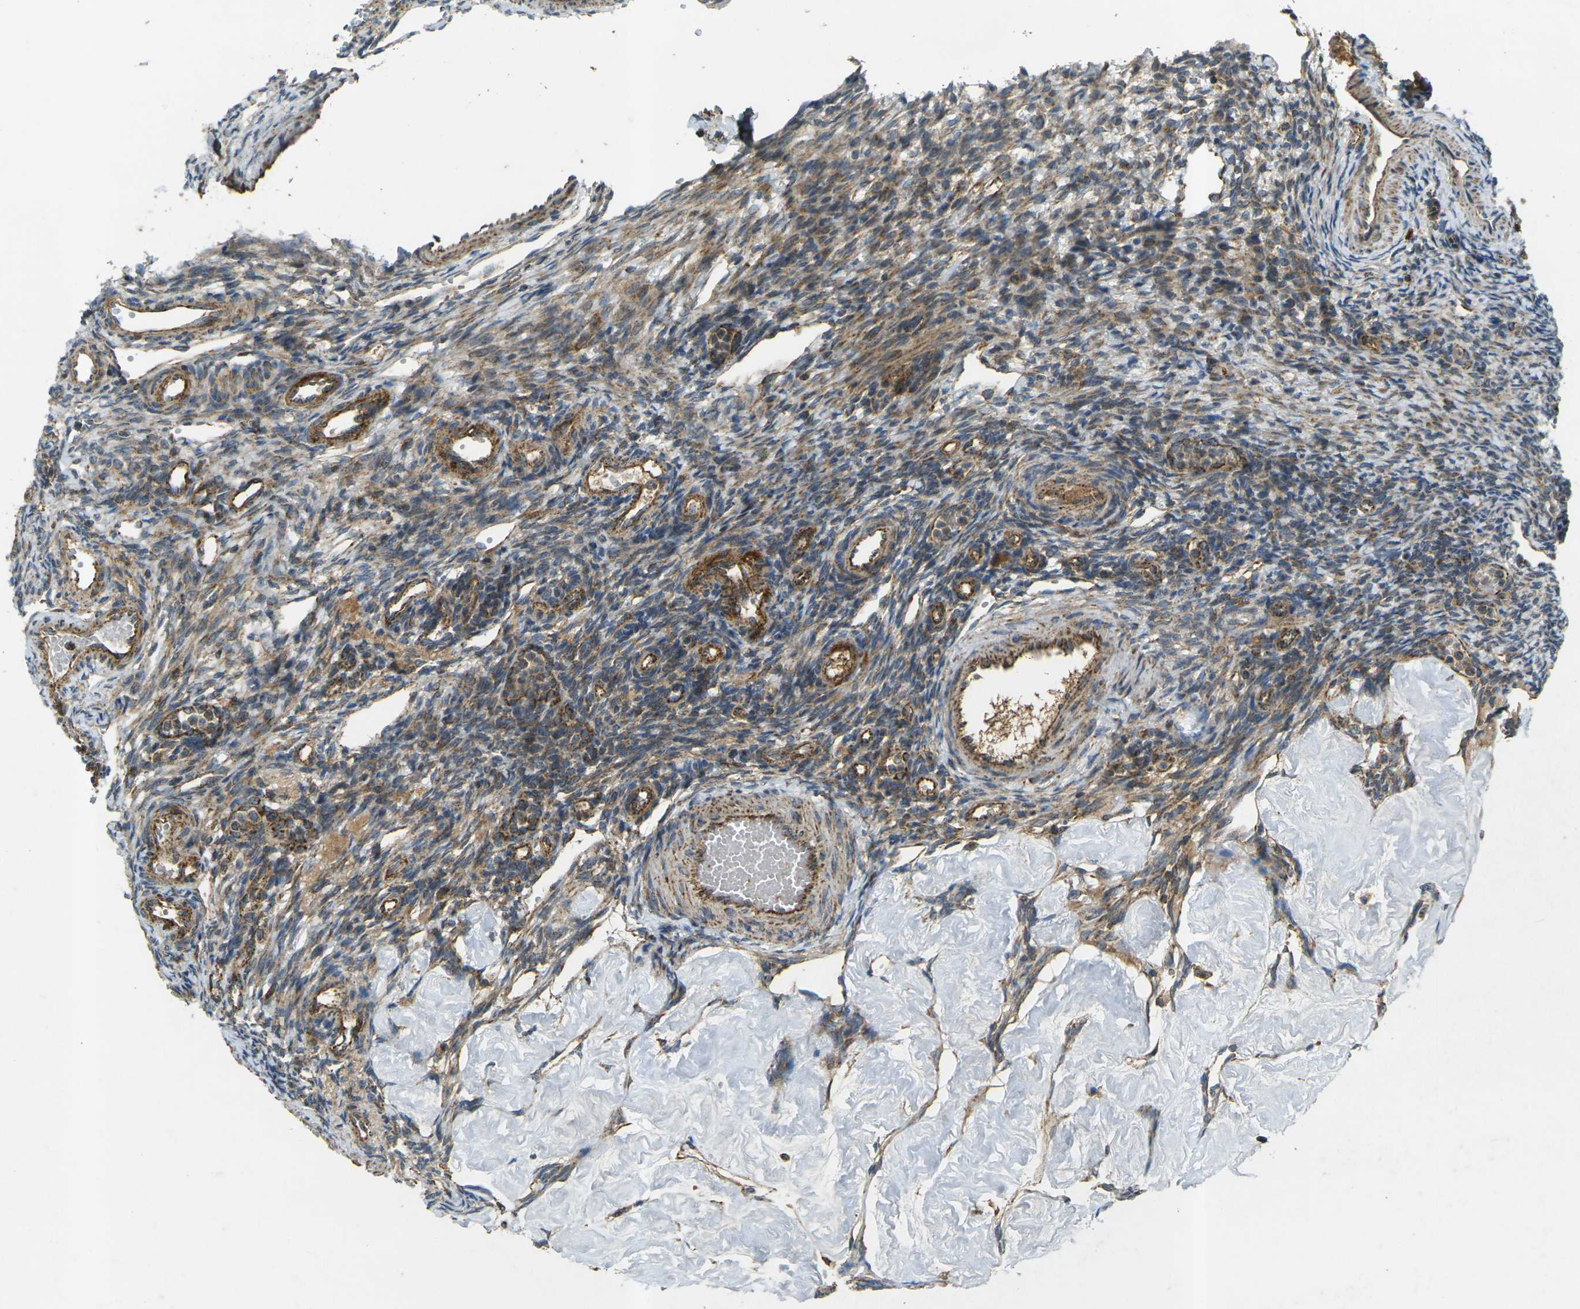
{"staining": {"intensity": "moderate", "quantity": "25%-75%", "location": "cytoplasmic/membranous"}, "tissue": "ovary", "cell_type": "Ovarian stroma cells", "image_type": "normal", "snomed": [{"axis": "morphology", "description": "Normal tissue, NOS"}, {"axis": "topography", "description": "Ovary"}], "caption": "Human ovary stained with a brown dye exhibits moderate cytoplasmic/membranous positive staining in approximately 25%-75% of ovarian stroma cells.", "gene": "IGF1R", "patient": {"sex": "female", "age": 33}}